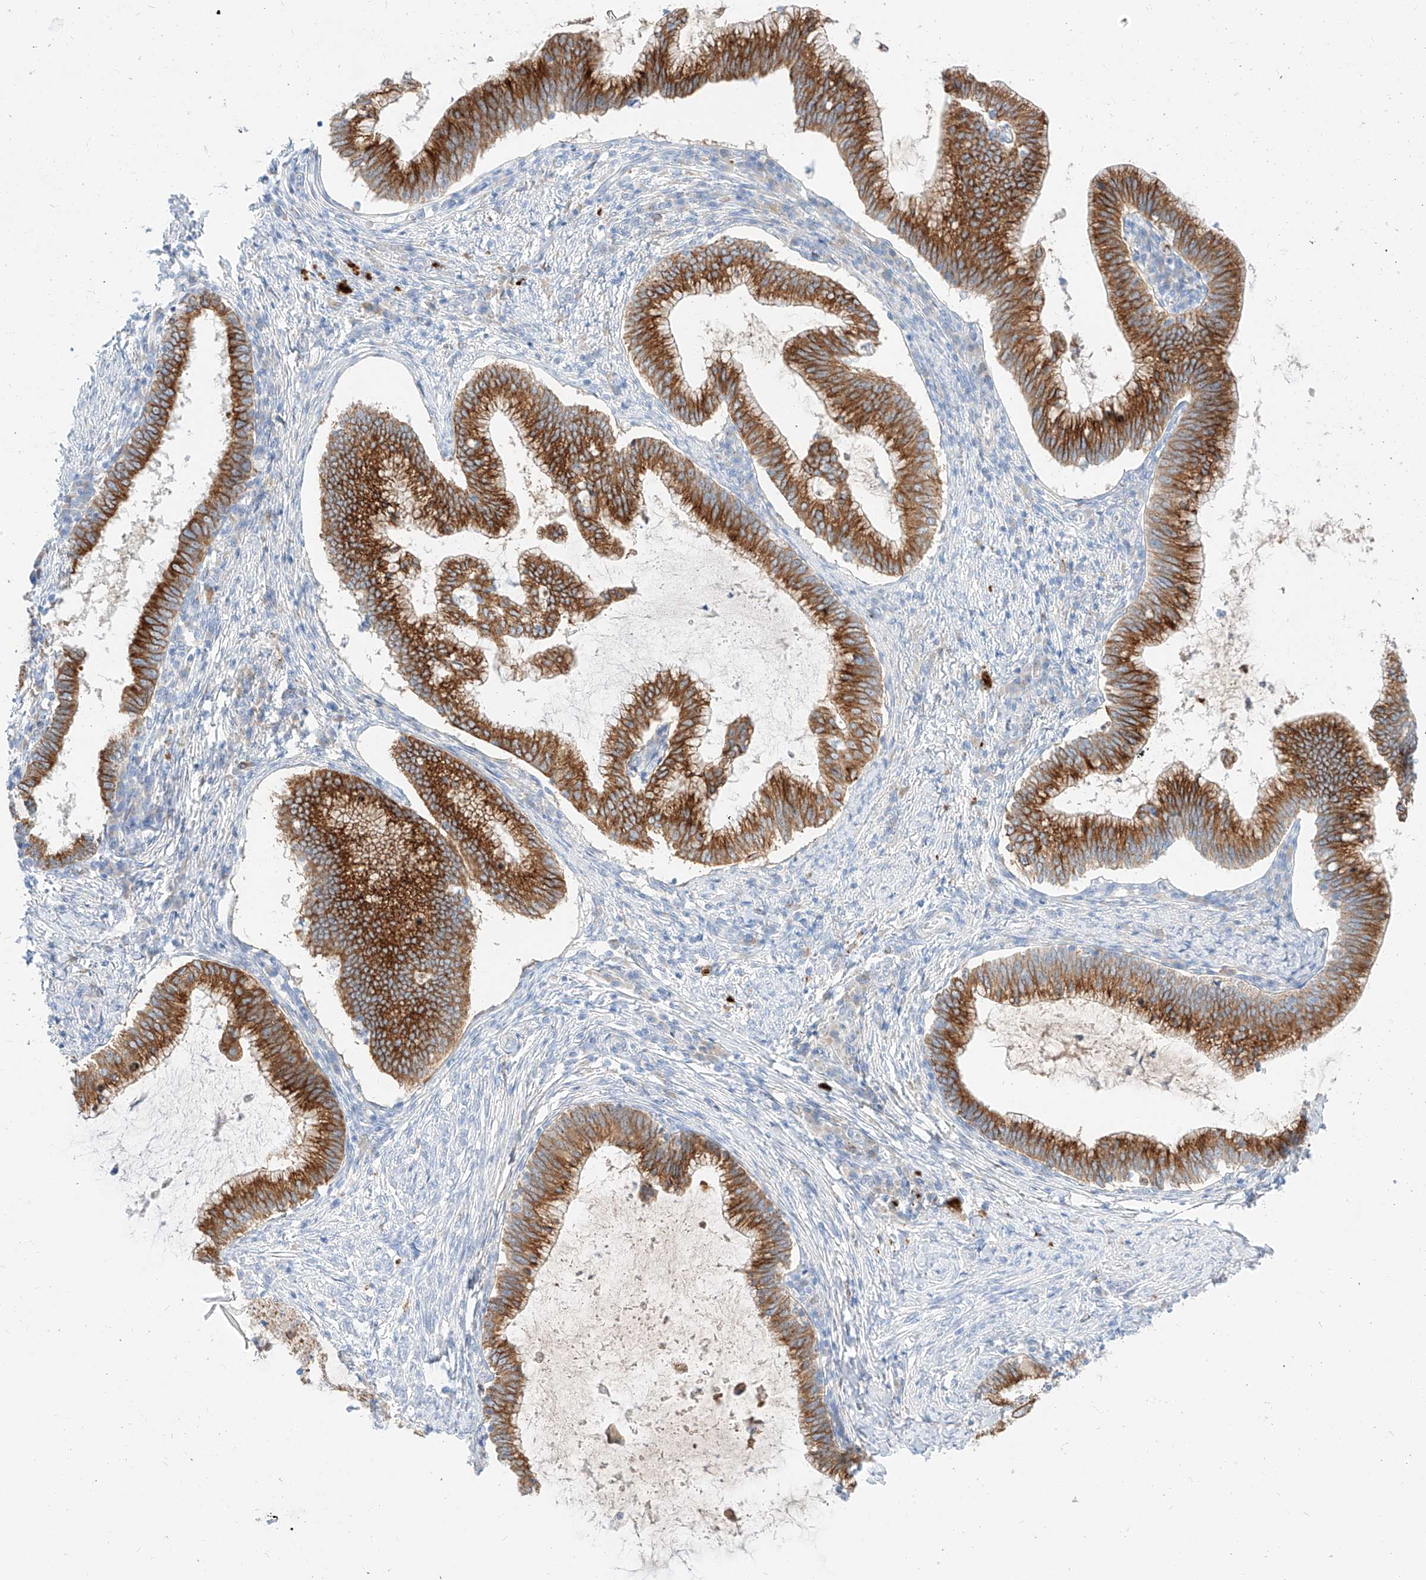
{"staining": {"intensity": "strong", "quantity": ">75%", "location": "cytoplasmic/membranous"}, "tissue": "cervical cancer", "cell_type": "Tumor cells", "image_type": "cancer", "snomed": [{"axis": "morphology", "description": "Adenocarcinoma, NOS"}, {"axis": "topography", "description": "Cervix"}], "caption": "Strong cytoplasmic/membranous positivity for a protein is identified in approximately >75% of tumor cells of cervical cancer using immunohistochemistry (IHC).", "gene": "MAP7", "patient": {"sex": "female", "age": 36}}